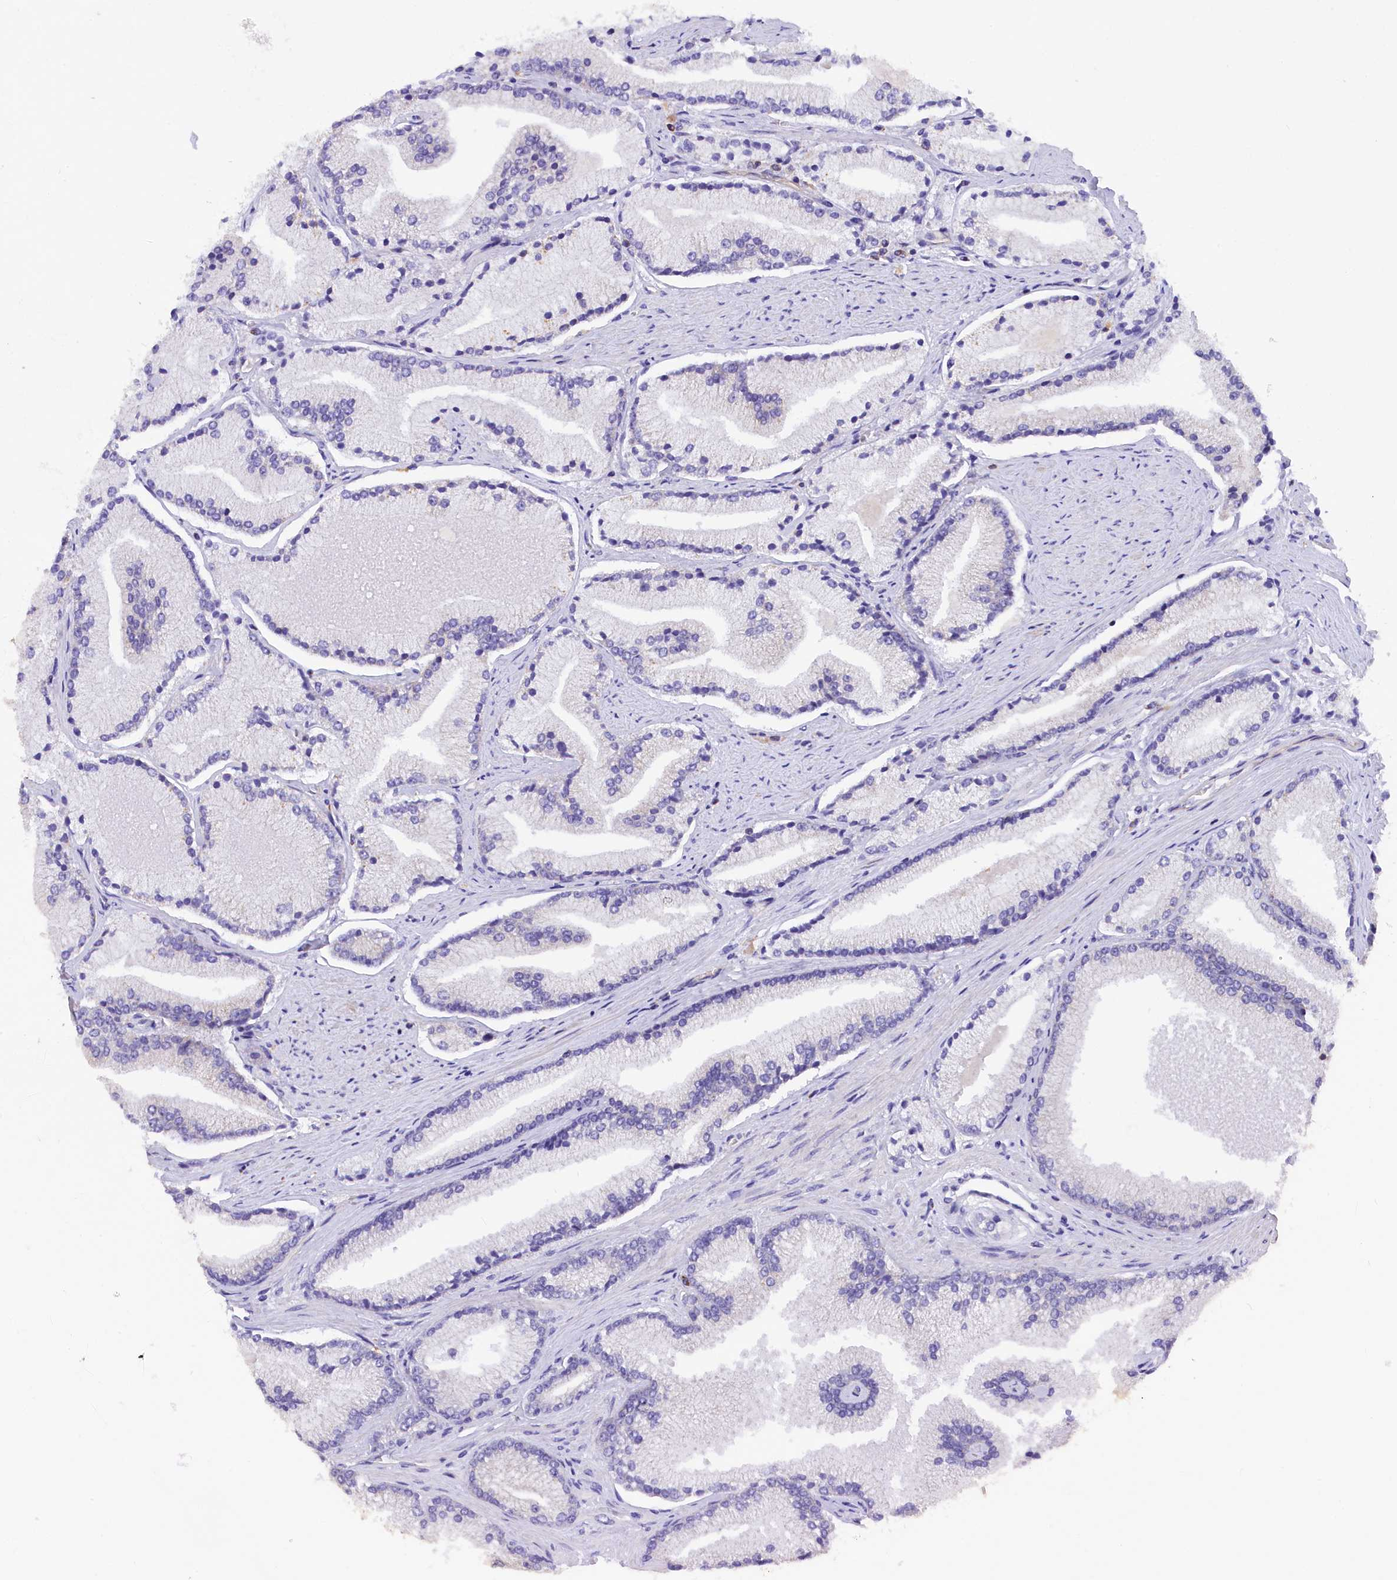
{"staining": {"intensity": "negative", "quantity": "none", "location": "none"}, "tissue": "prostate cancer", "cell_type": "Tumor cells", "image_type": "cancer", "snomed": [{"axis": "morphology", "description": "Adenocarcinoma, High grade"}, {"axis": "topography", "description": "Prostate"}], "caption": "Image shows no protein expression in tumor cells of prostate cancer tissue.", "gene": "FAM193A", "patient": {"sex": "male", "age": 67}}